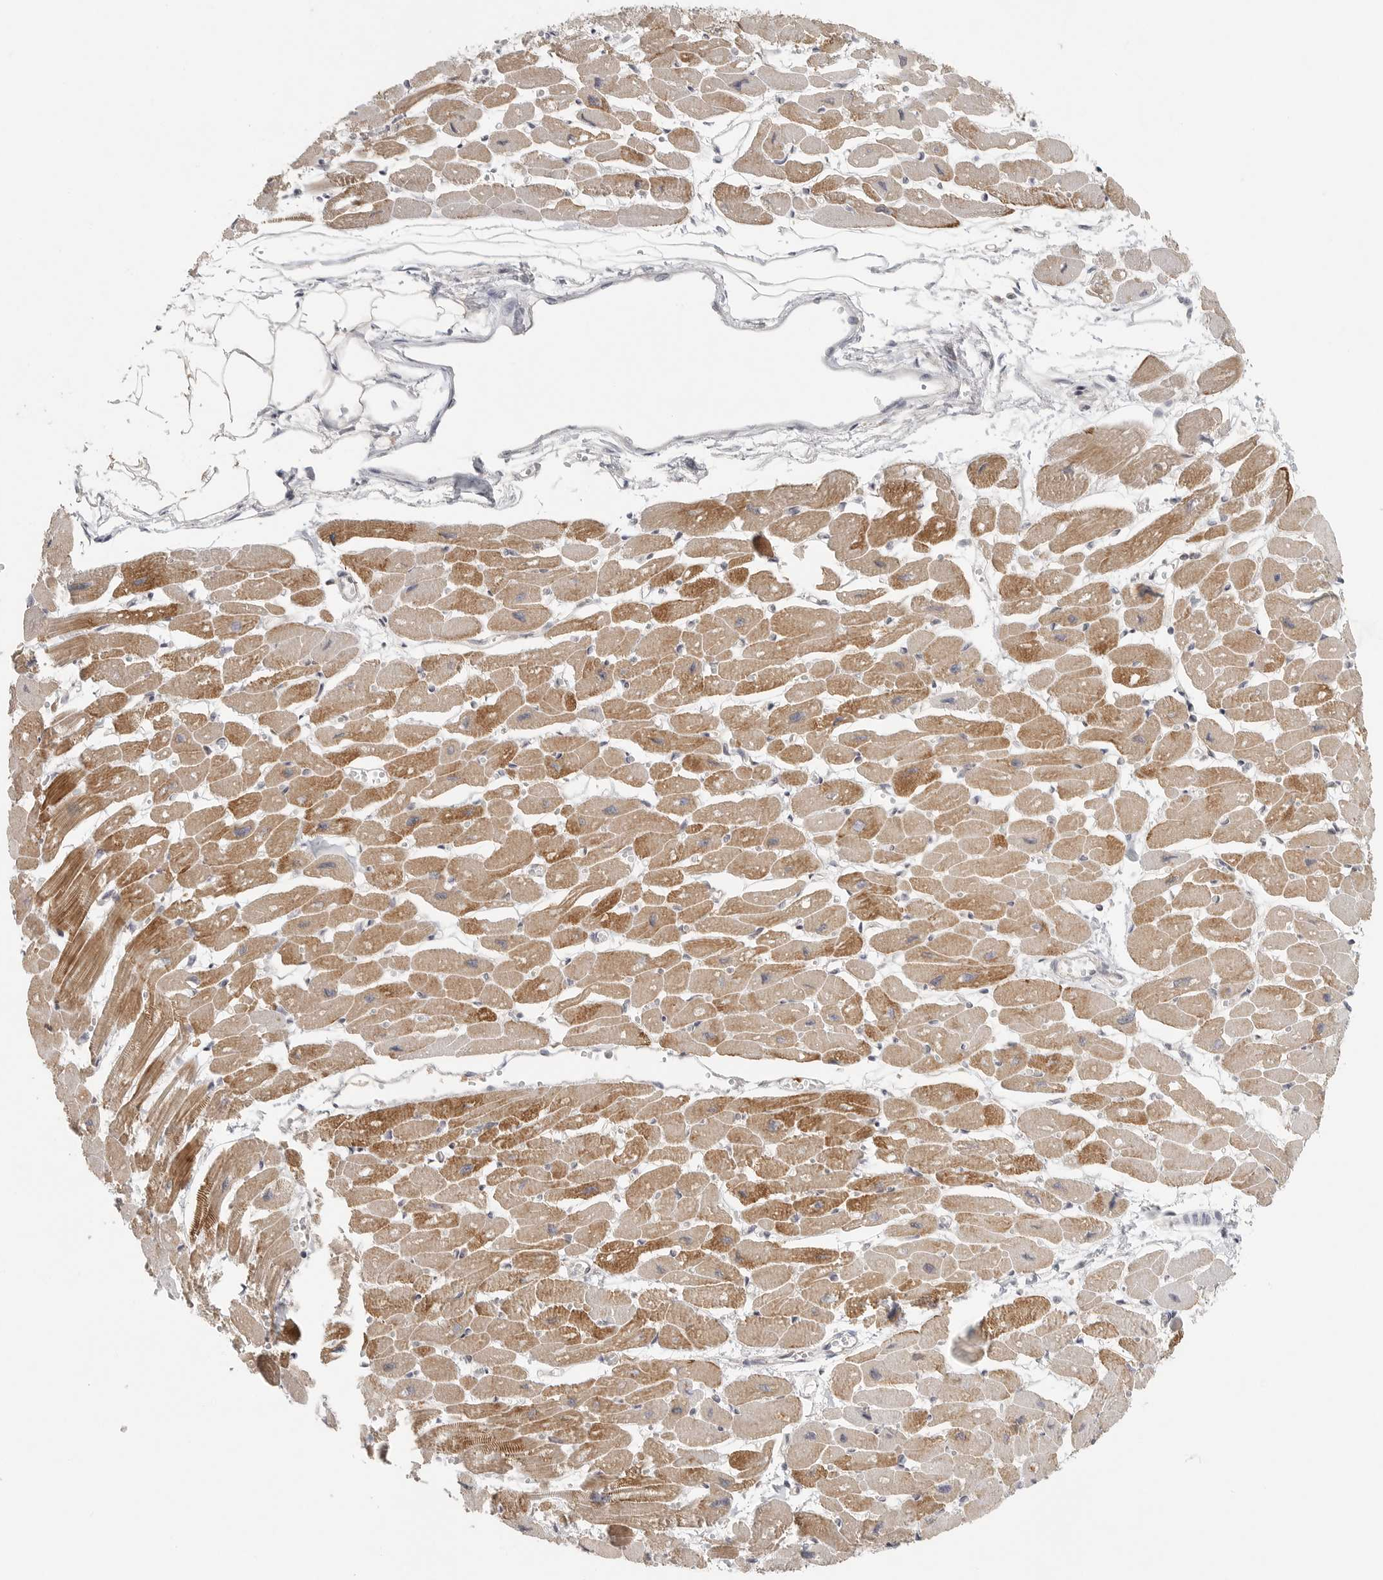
{"staining": {"intensity": "moderate", "quantity": "25%-75%", "location": "cytoplasmic/membranous"}, "tissue": "heart muscle", "cell_type": "Cardiomyocytes", "image_type": "normal", "snomed": [{"axis": "morphology", "description": "Normal tissue, NOS"}, {"axis": "topography", "description": "Heart"}], "caption": "Heart muscle stained with DAB (3,3'-diaminobenzidine) immunohistochemistry (IHC) reveals medium levels of moderate cytoplasmic/membranous positivity in approximately 25%-75% of cardiomyocytes. (brown staining indicates protein expression, while blue staining denotes nuclei).", "gene": "HDAC6", "patient": {"sex": "female", "age": 54}}